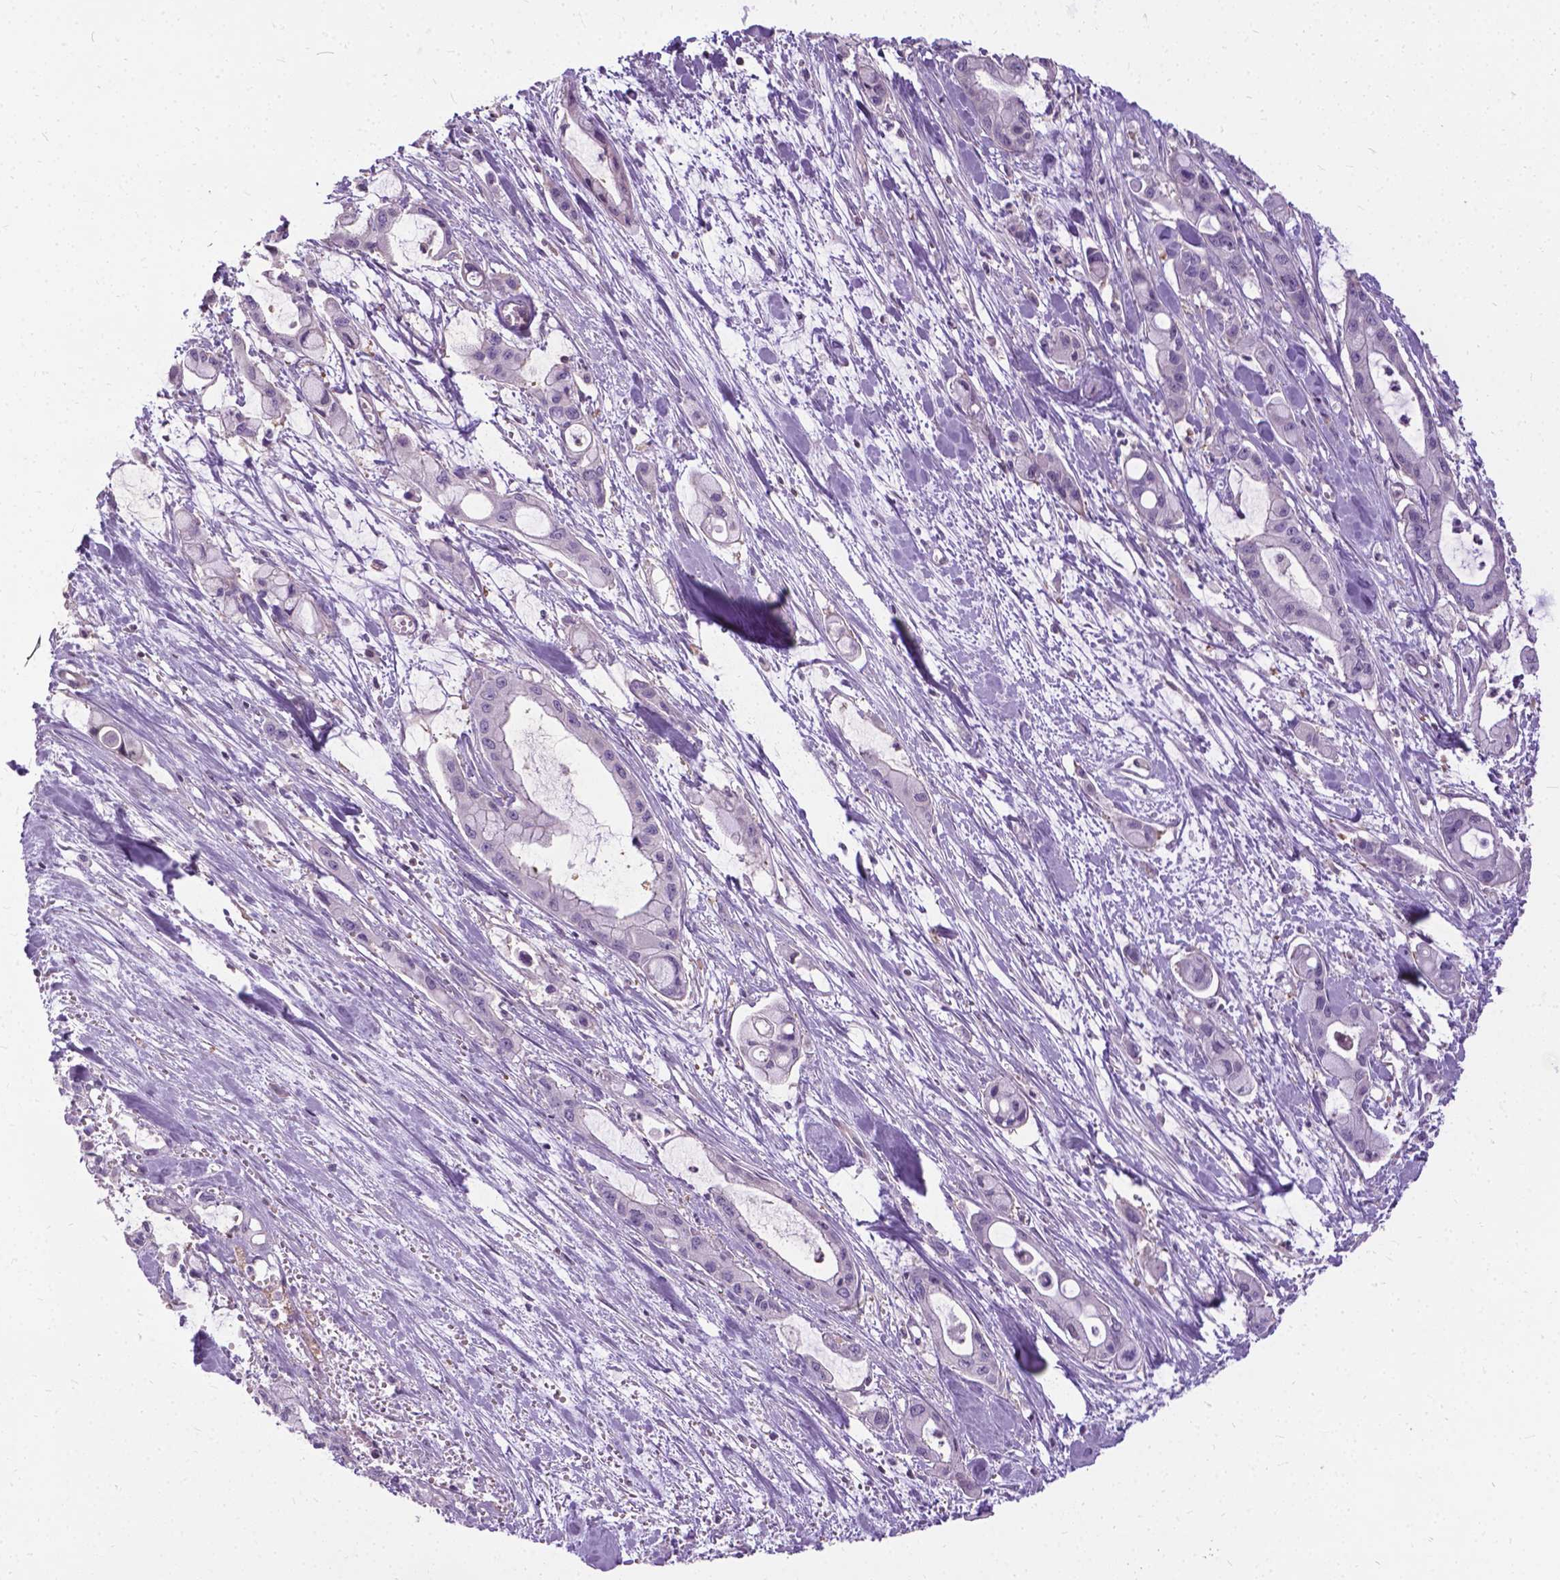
{"staining": {"intensity": "negative", "quantity": "none", "location": "none"}, "tissue": "pancreatic cancer", "cell_type": "Tumor cells", "image_type": "cancer", "snomed": [{"axis": "morphology", "description": "Adenocarcinoma, NOS"}, {"axis": "topography", "description": "Pancreas"}], "caption": "High magnification brightfield microscopy of pancreatic cancer stained with DAB (brown) and counterstained with hematoxylin (blue): tumor cells show no significant staining.", "gene": "JAK3", "patient": {"sex": "male", "age": 48}}